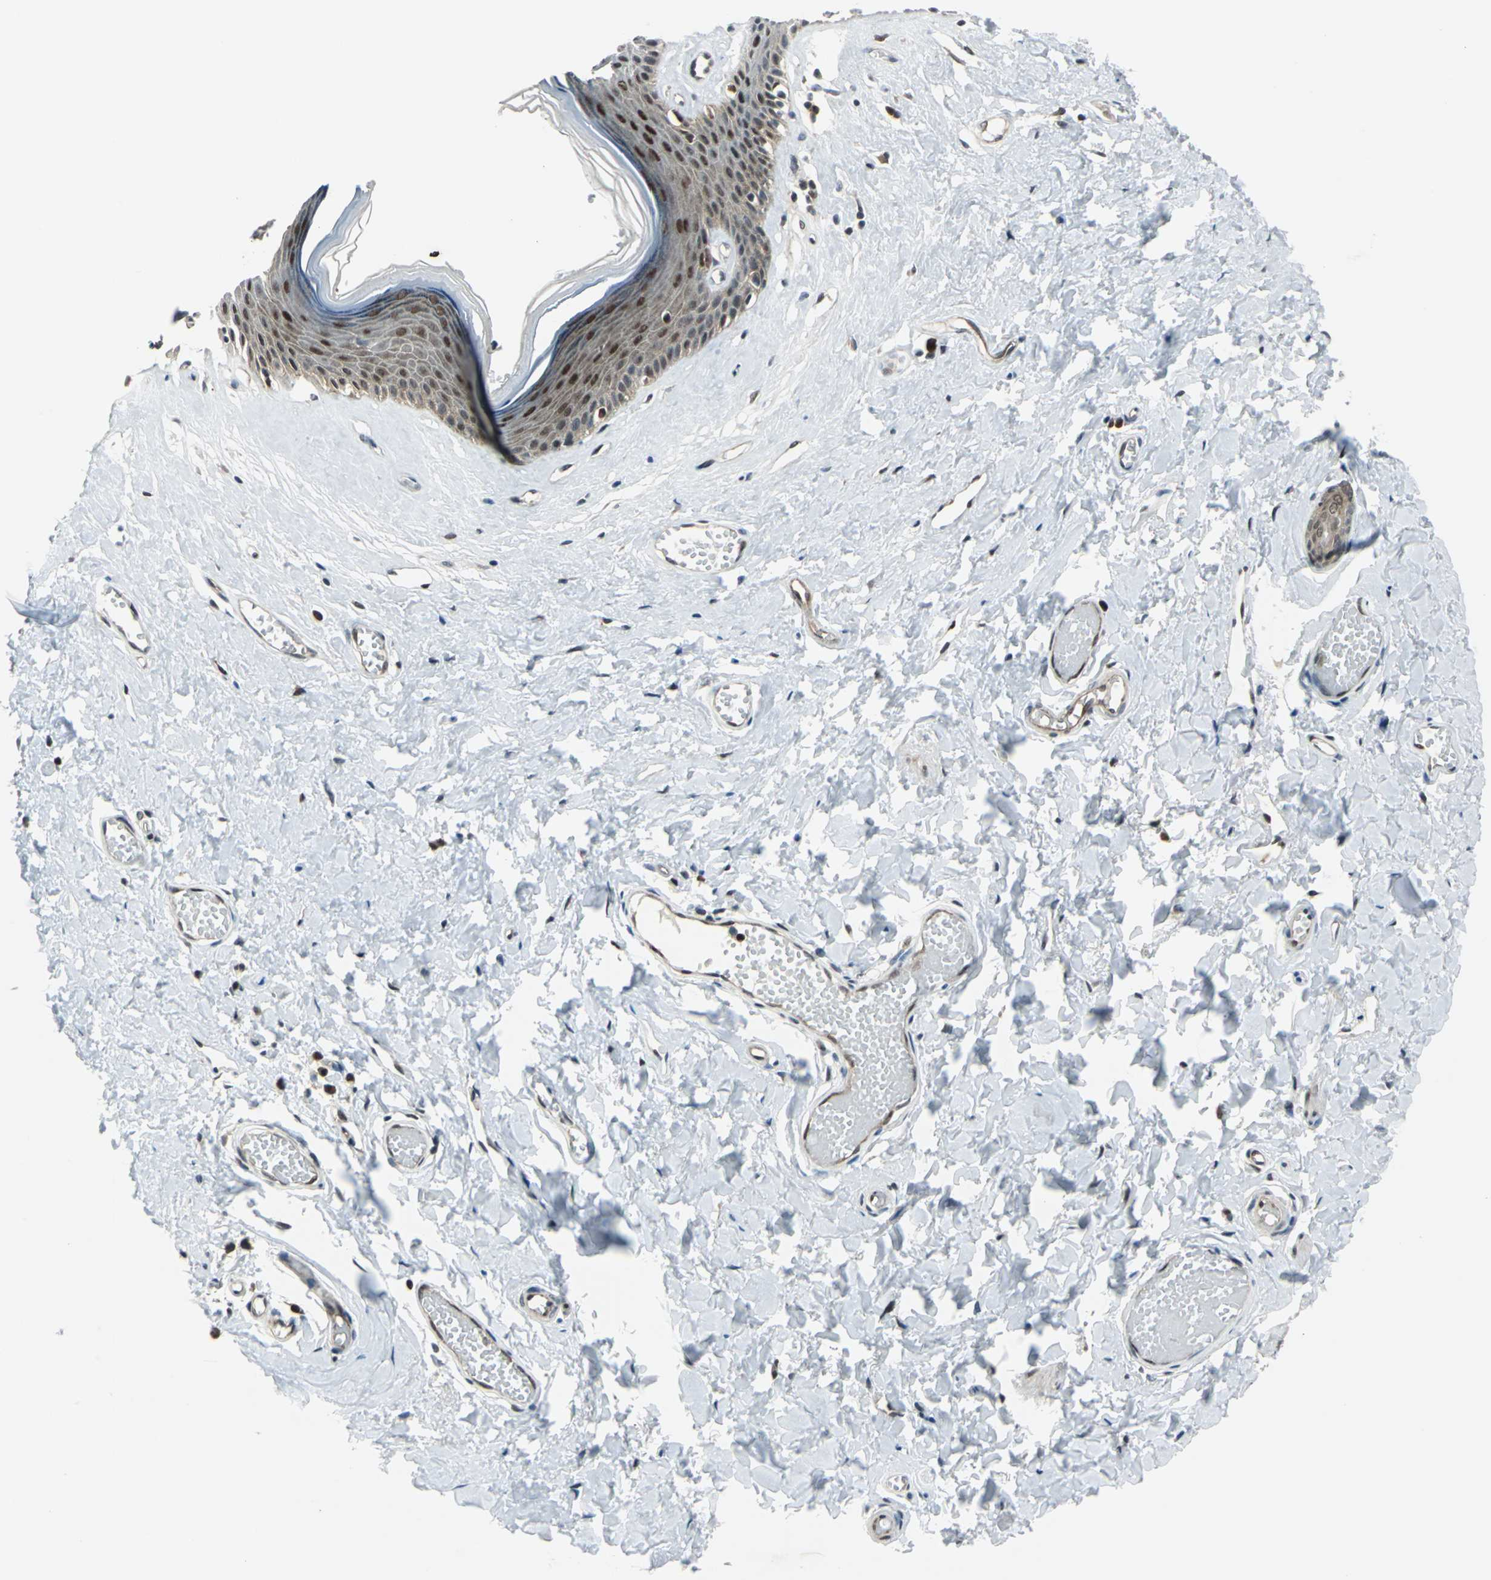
{"staining": {"intensity": "moderate", "quantity": ">75%", "location": "cytoplasmic/membranous,nuclear"}, "tissue": "skin", "cell_type": "Epidermal cells", "image_type": "normal", "snomed": [{"axis": "morphology", "description": "Normal tissue, NOS"}, {"axis": "morphology", "description": "Inflammation, NOS"}, {"axis": "topography", "description": "Vulva"}], "caption": "Brown immunohistochemical staining in benign human skin demonstrates moderate cytoplasmic/membranous,nuclear staining in about >75% of epidermal cells. Using DAB (brown) and hematoxylin (blue) stains, captured at high magnification using brightfield microscopy.", "gene": "POLR3K", "patient": {"sex": "female", "age": 84}}